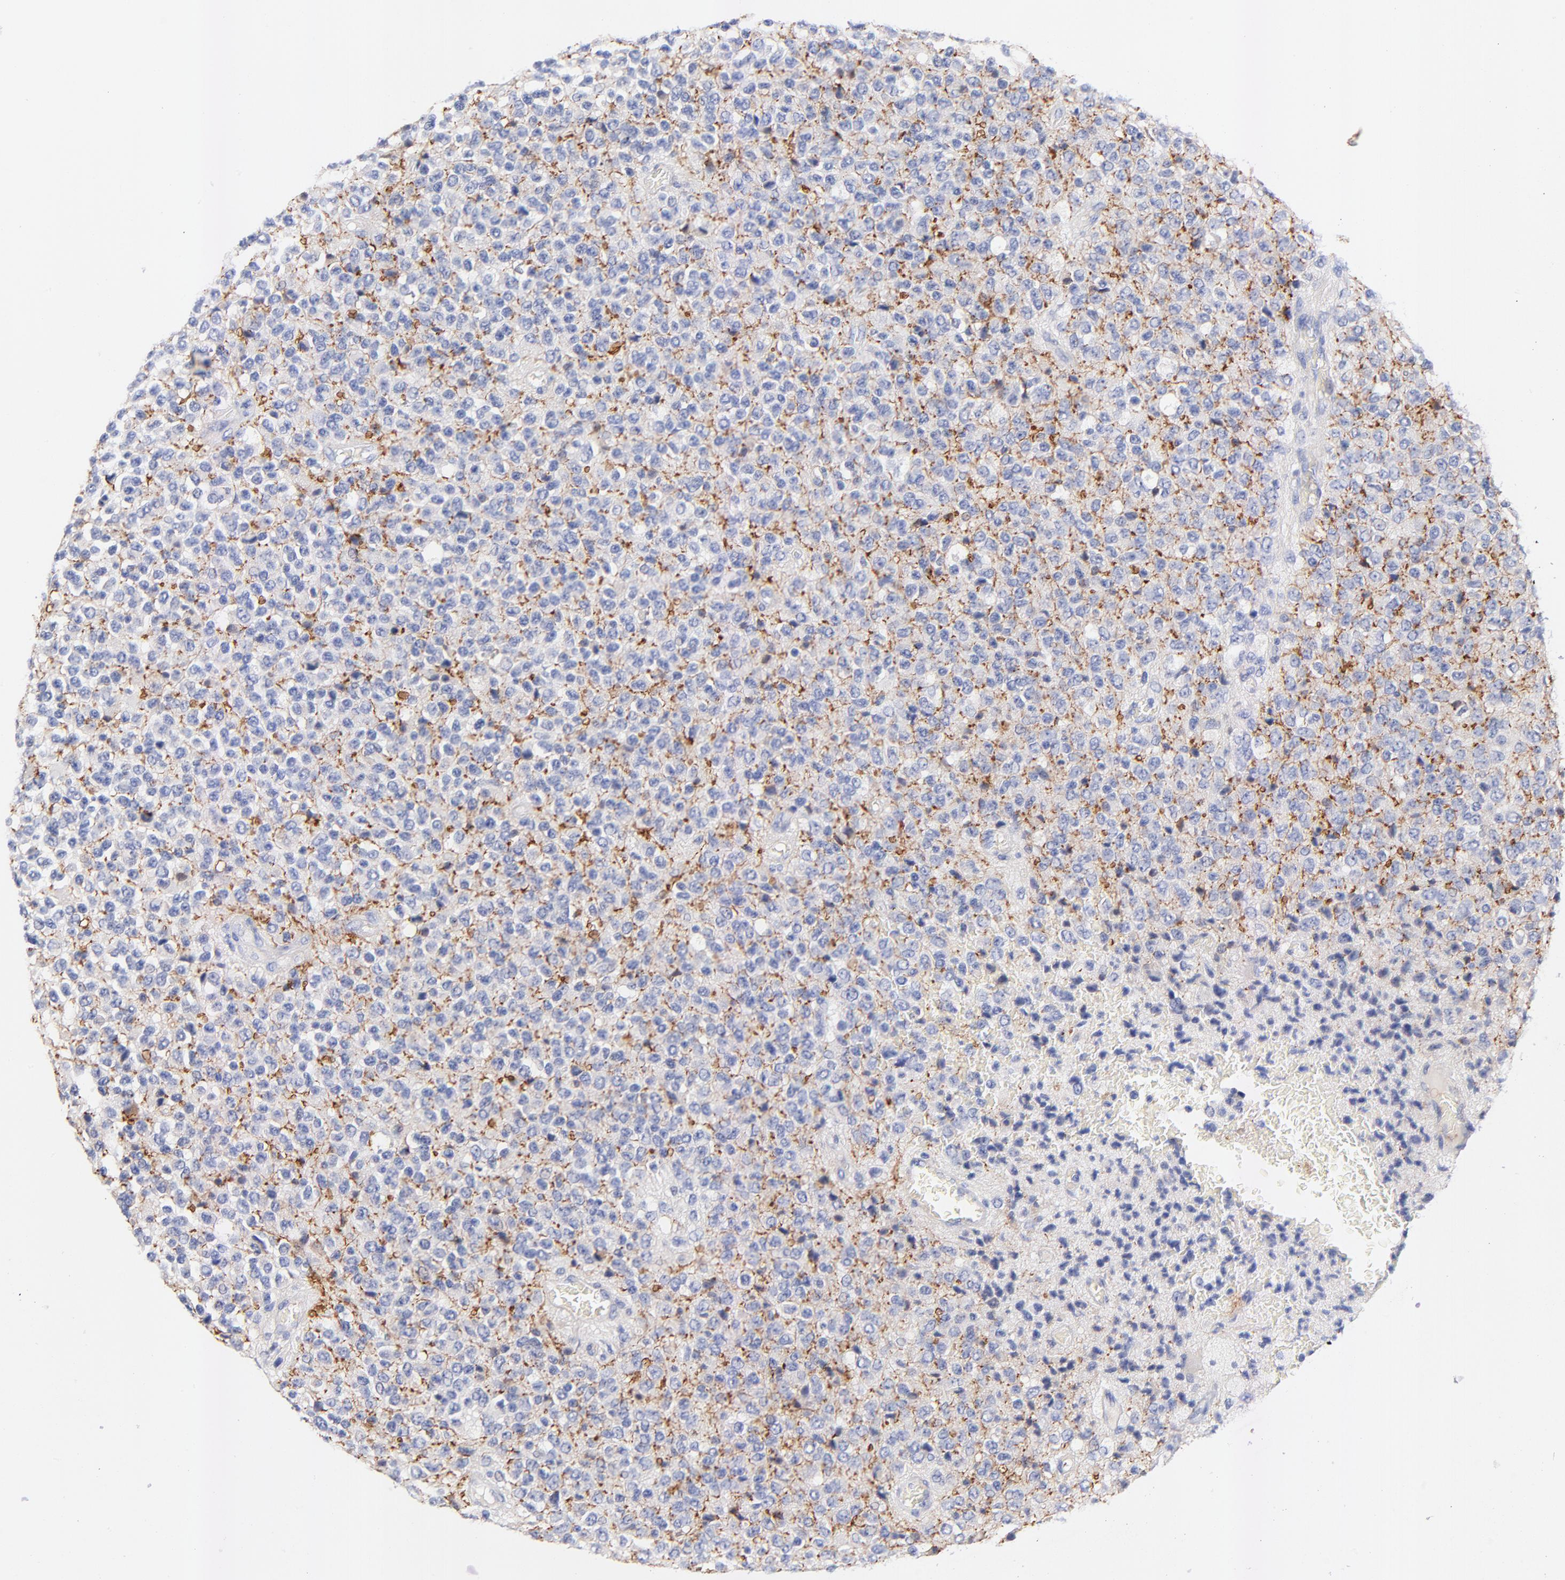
{"staining": {"intensity": "negative", "quantity": "none", "location": "none"}, "tissue": "glioma", "cell_type": "Tumor cells", "image_type": "cancer", "snomed": [{"axis": "morphology", "description": "Glioma, malignant, High grade"}, {"axis": "topography", "description": "pancreas cauda"}], "caption": "This is a micrograph of immunohistochemistry staining of glioma, which shows no staining in tumor cells. The staining is performed using DAB (3,3'-diaminobenzidine) brown chromogen with nuclei counter-stained in using hematoxylin.", "gene": "FAM117B", "patient": {"sex": "male", "age": 60}}